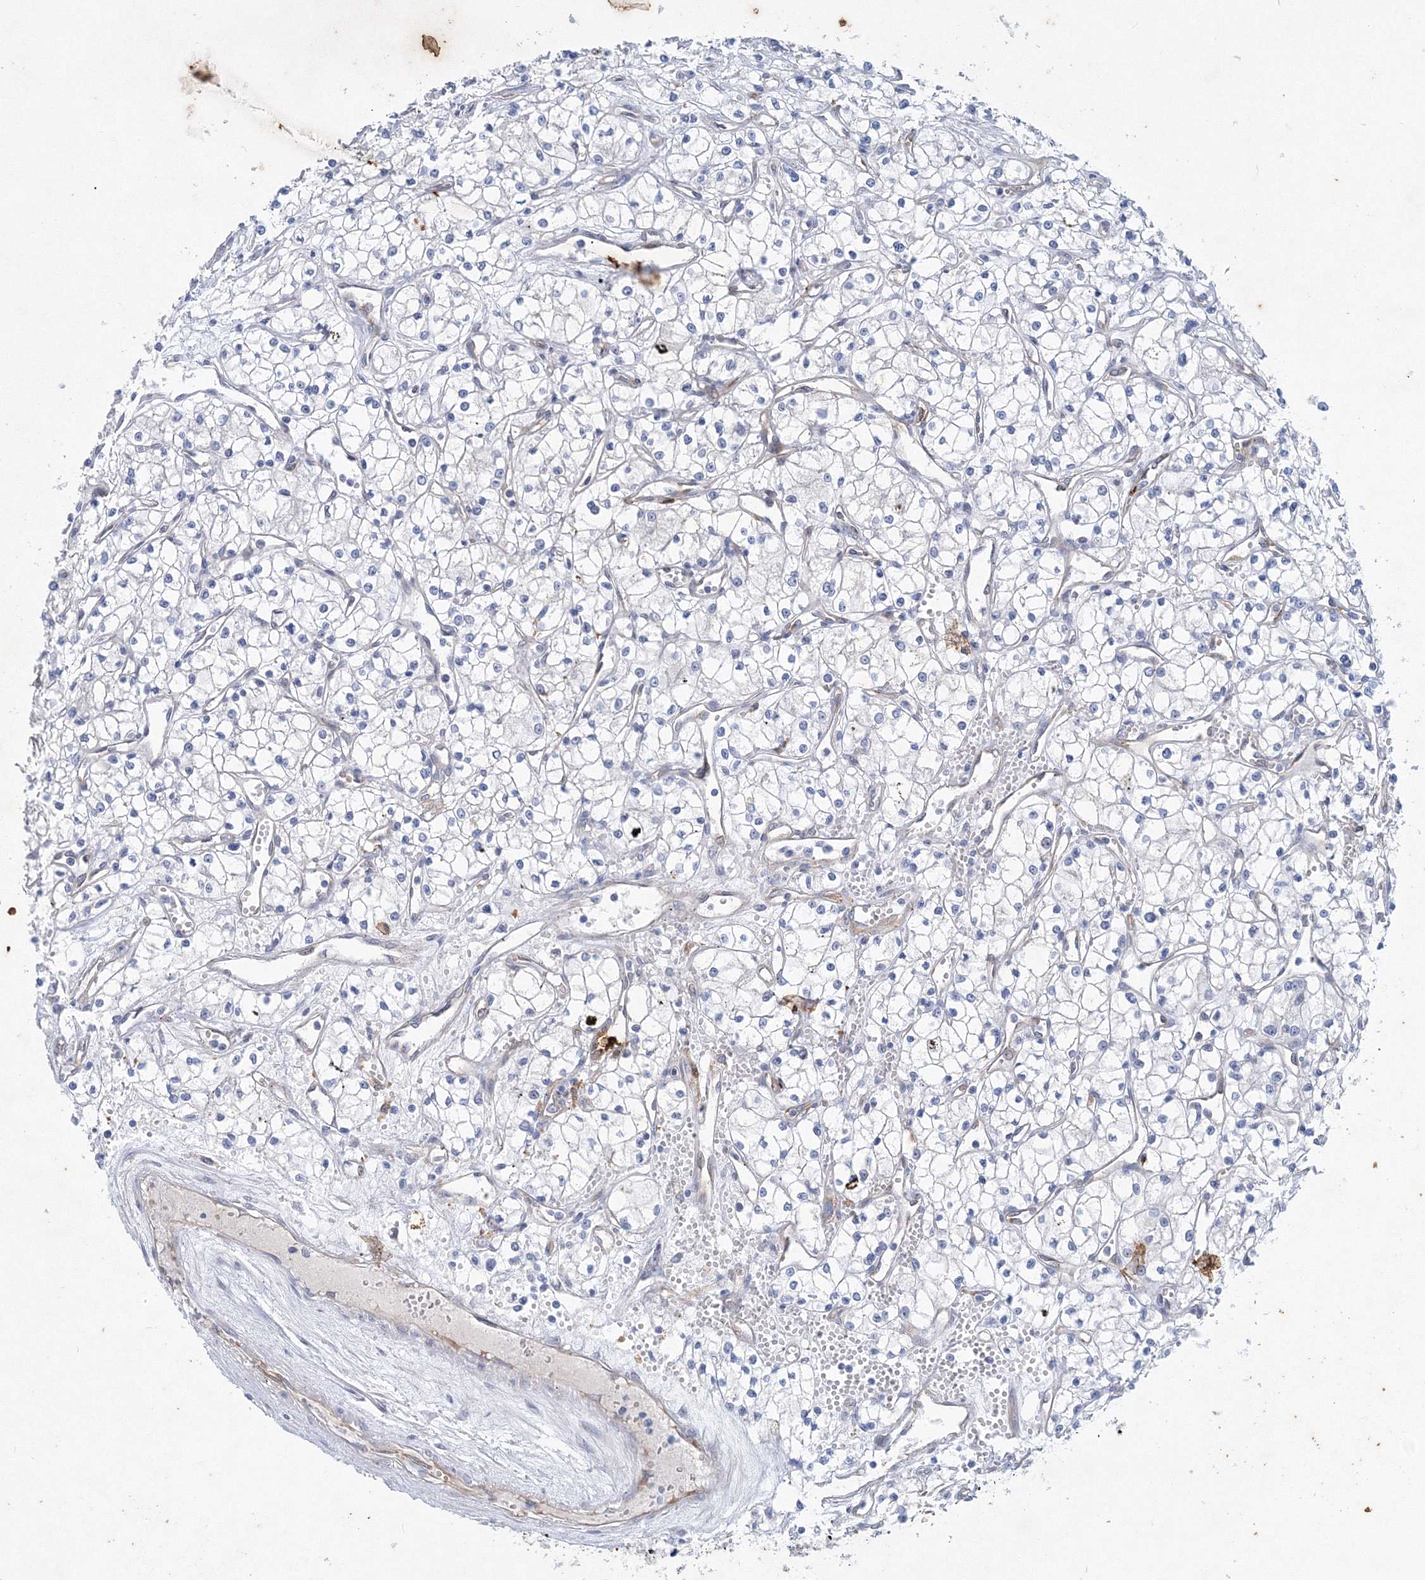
{"staining": {"intensity": "negative", "quantity": "none", "location": "none"}, "tissue": "renal cancer", "cell_type": "Tumor cells", "image_type": "cancer", "snomed": [{"axis": "morphology", "description": "Adenocarcinoma, NOS"}, {"axis": "topography", "description": "Kidney"}], "caption": "This image is of adenocarcinoma (renal) stained with immunohistochemistry to label a protein in brown with the nuclei are counter-stained blue. There is no expression in tumor cells. (IHC, brightfield microscopy, high magnification).", "gene": "TANC1", "patient": {"sex": "male", "age": 59}}